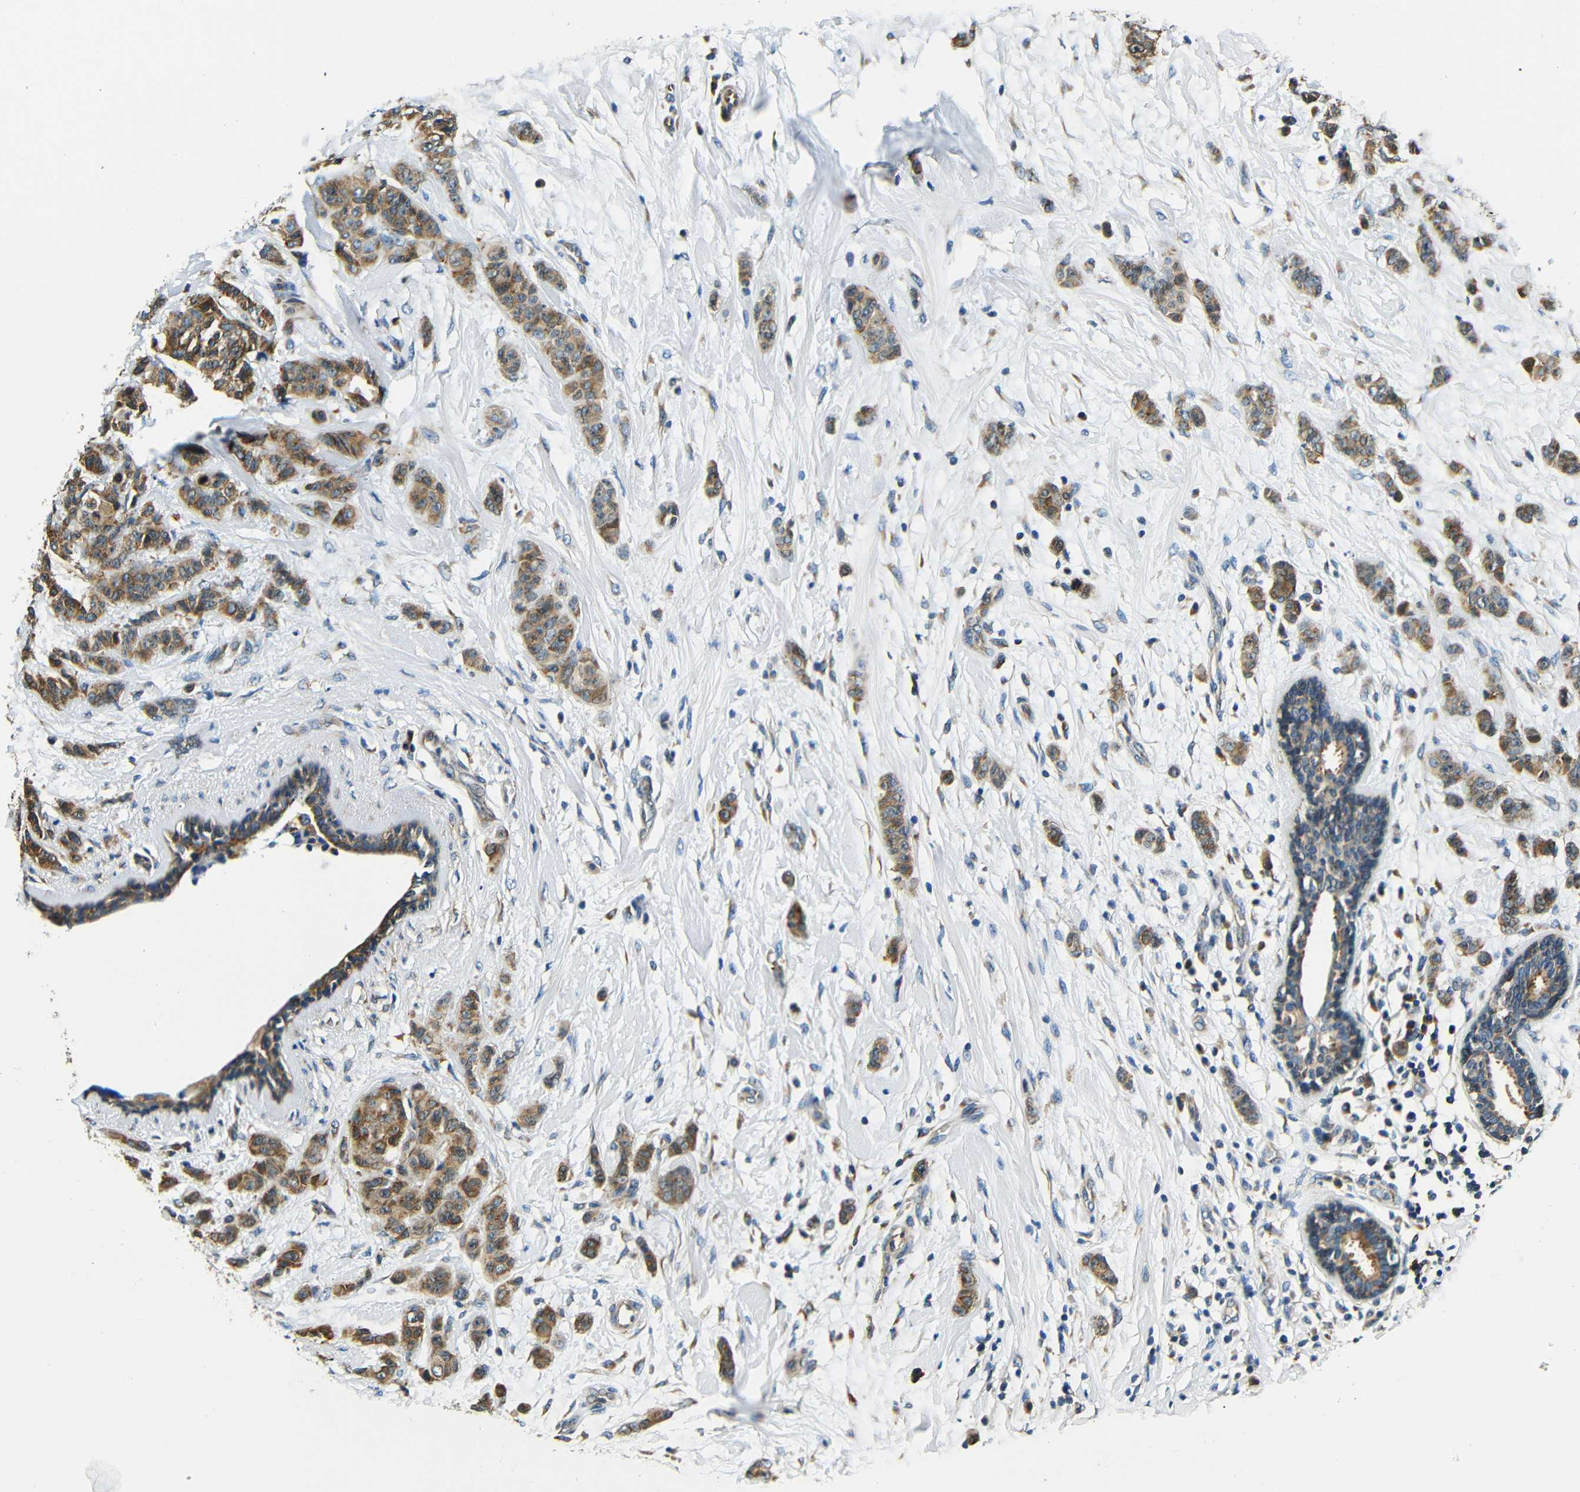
{"staining": {"intensity": "moderate", "quantity": ">75%", "location": "cytoplasmic/membranous"}, "tissue": "breast cancer", "cell_type": "Tumor cells", "image_type": "cancer", "snomed": [{"axis": "morphology", "description": "Normal tissue, NOS"}, {"axis": "morphology", "description": "Duct carcinoma"}, {"axis": "topography", "description": "Breast"}], "caption": "High-magnification brightfield microscopy of breast cancer (intraductal carcinoma) stained with DAB (3,3'-diaminobenzidine) (brown) and counterstained with hematoxylin (blue). tumor cells exhibit moderate cytoplasmic/membranous expression is appreciated in approximately>75% of cells.", "gene": "VAPB", "patient": {"sex": "female", "age": 40}}